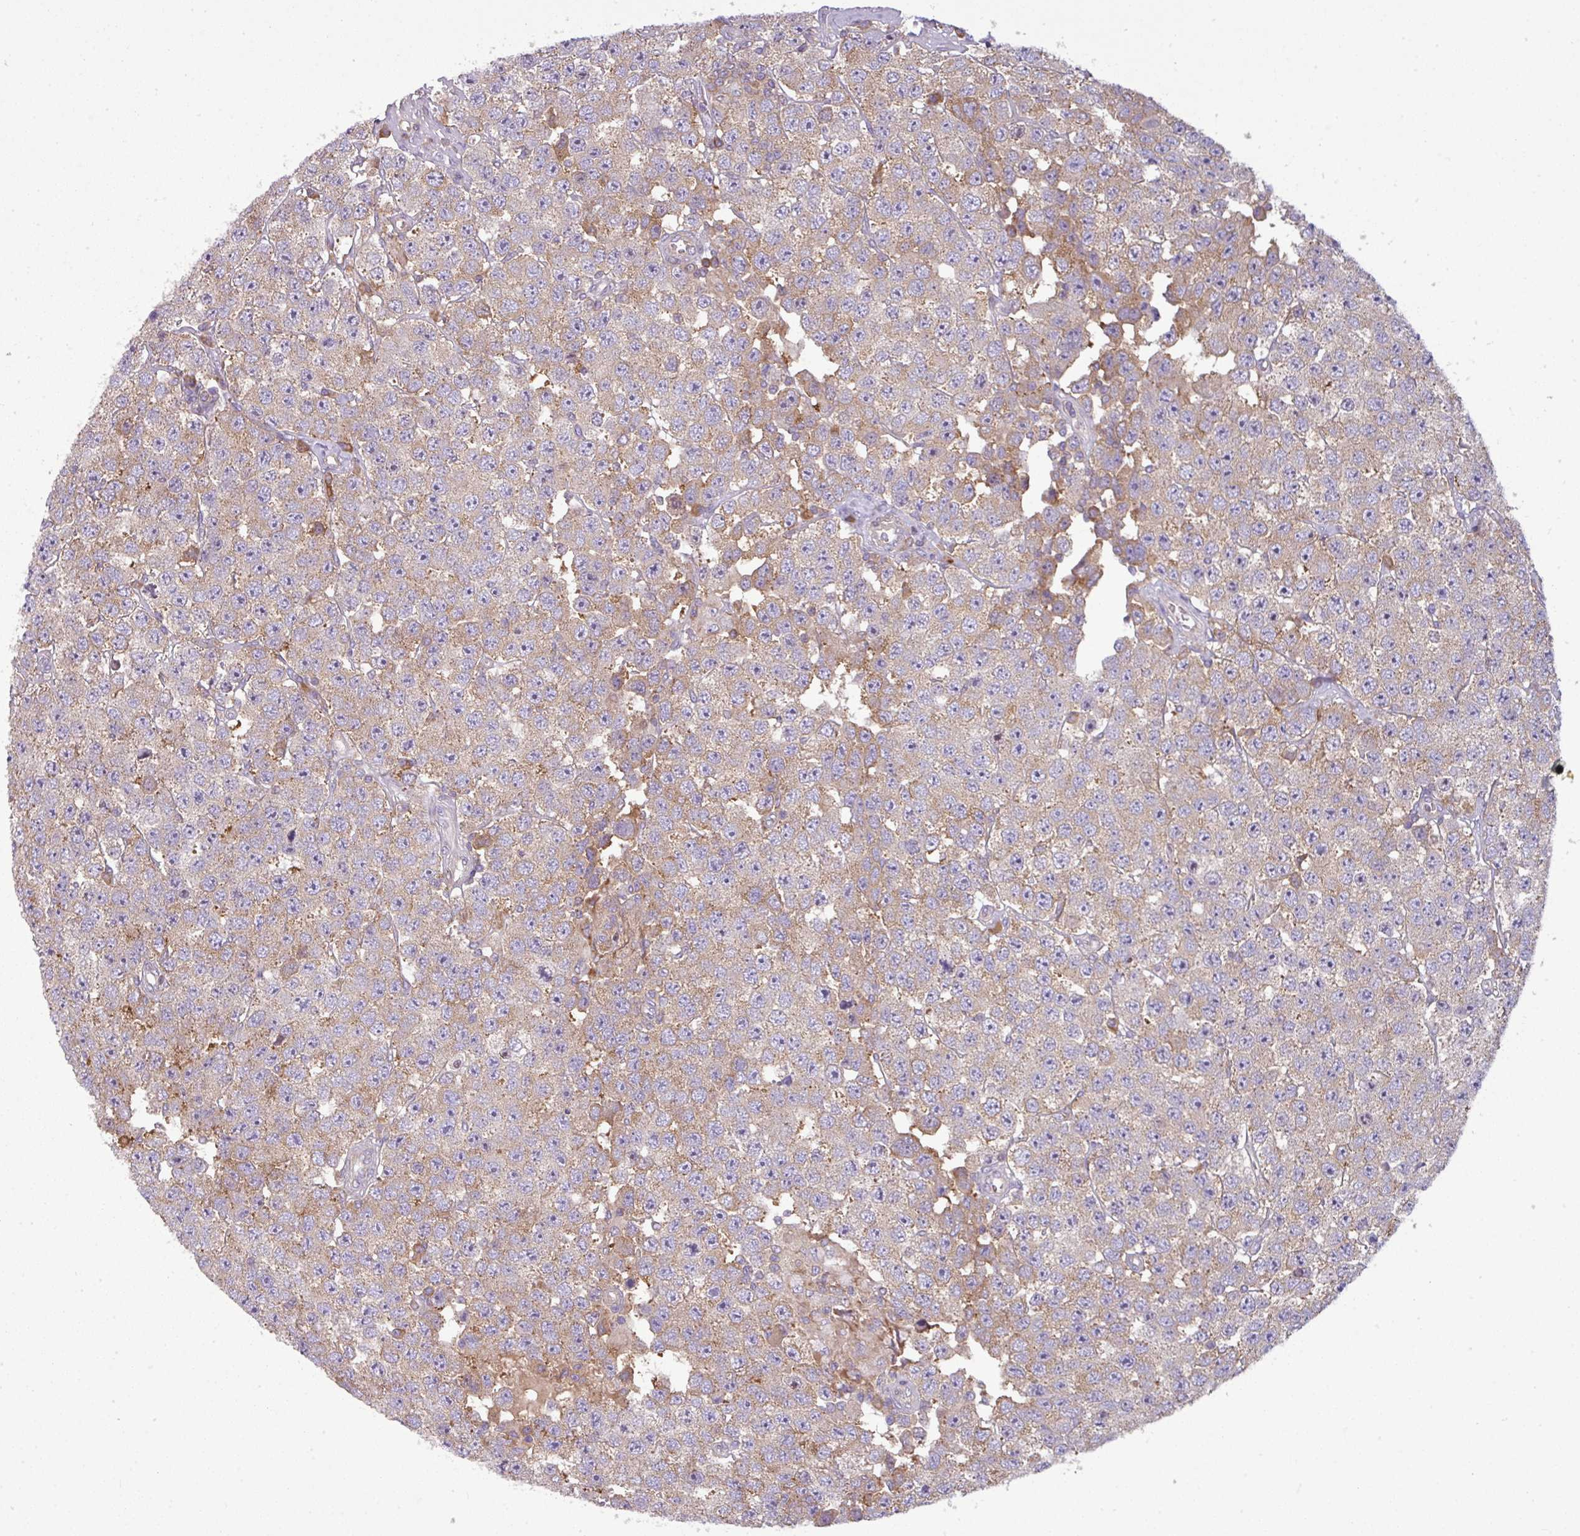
{"staining": {"intensity": "weak", "quantity": ">75%", "location": "cytoplasmic/membranous"}, "tissue": "testis cancer", "cell_type": "Tumor cells", "image_type": "cancer", "snomed": [{"axis": "morphology", "description": "Seminoma, NOS"}, {"axis": "topography", "description": "Testis"}], "caption": "Protein staining reveals weak cytoplasmic/membranous staining in approximately >75% of tumor cells in testis seminoma. The protein of interest is stained brown, and the nuclei are stained in blue (DAB IHC with brightfield microscopy, high magnification).", "gene": "LRRC74B", "patient": {"sex": "male", "age": 28}}